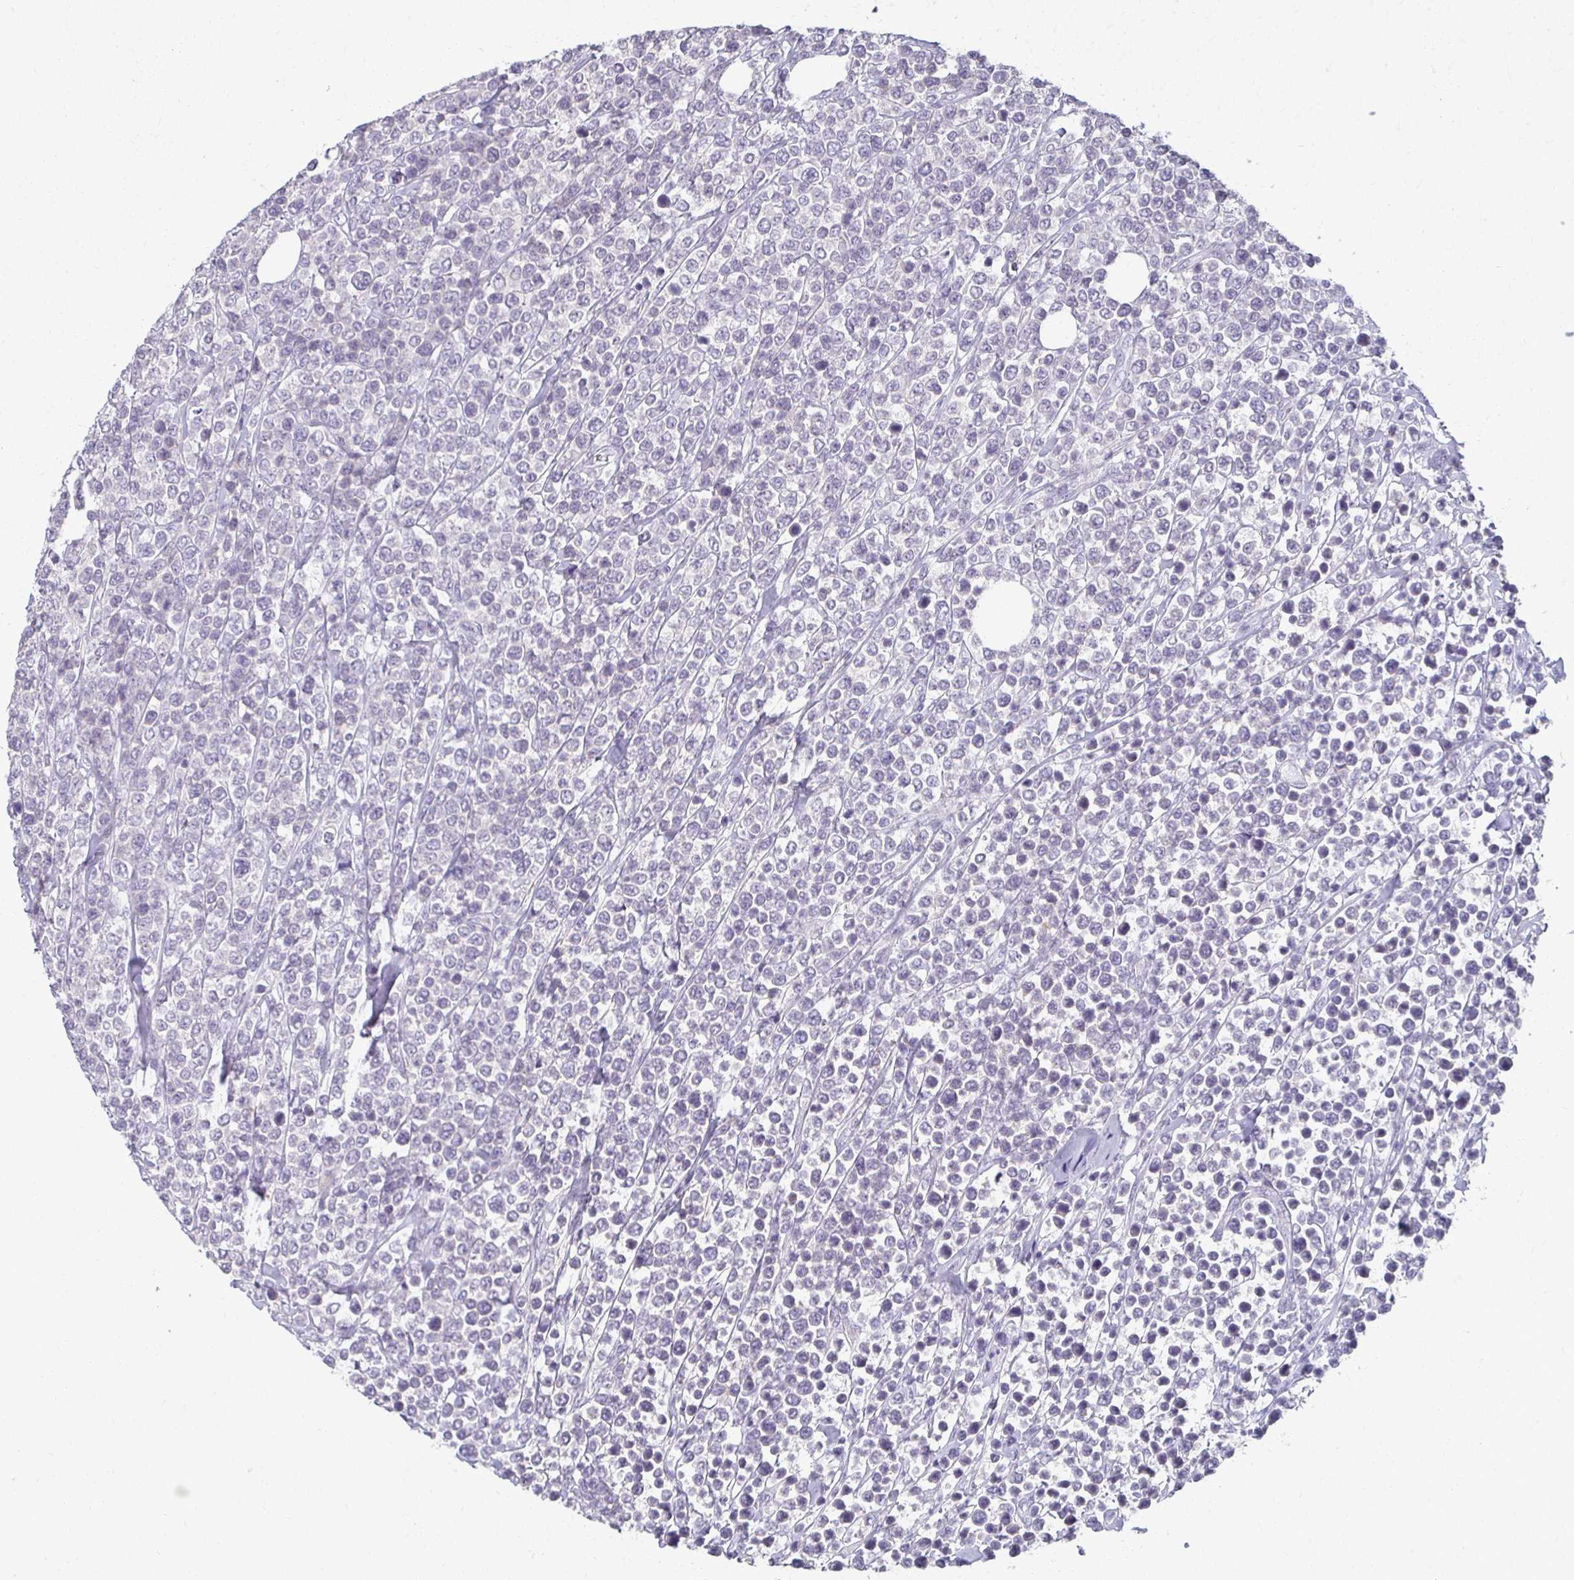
{"staining": {"intensity": "negative", "quantity": "none", "location": "none"}, "tissue": "lymphoma", "cell_type": "Tumor cells", "image_type": "cancer", "snomed": [{"axis": "morphology", "description": "Malignant lymphoma, non-Hodgkin's type, High grade"}, {"axis": "topography", "description": "Soft tissue"}], "caption": "Tumor cells are negative for protein expression in human lymphoma. The staining is performed using DAB (3,3'-diaminobenzidine) brown chromogen with nuclei counter-stained in using hematoxylin.", "gene": "FOXO4", "patient": {"sex": "female", "age": 56}}